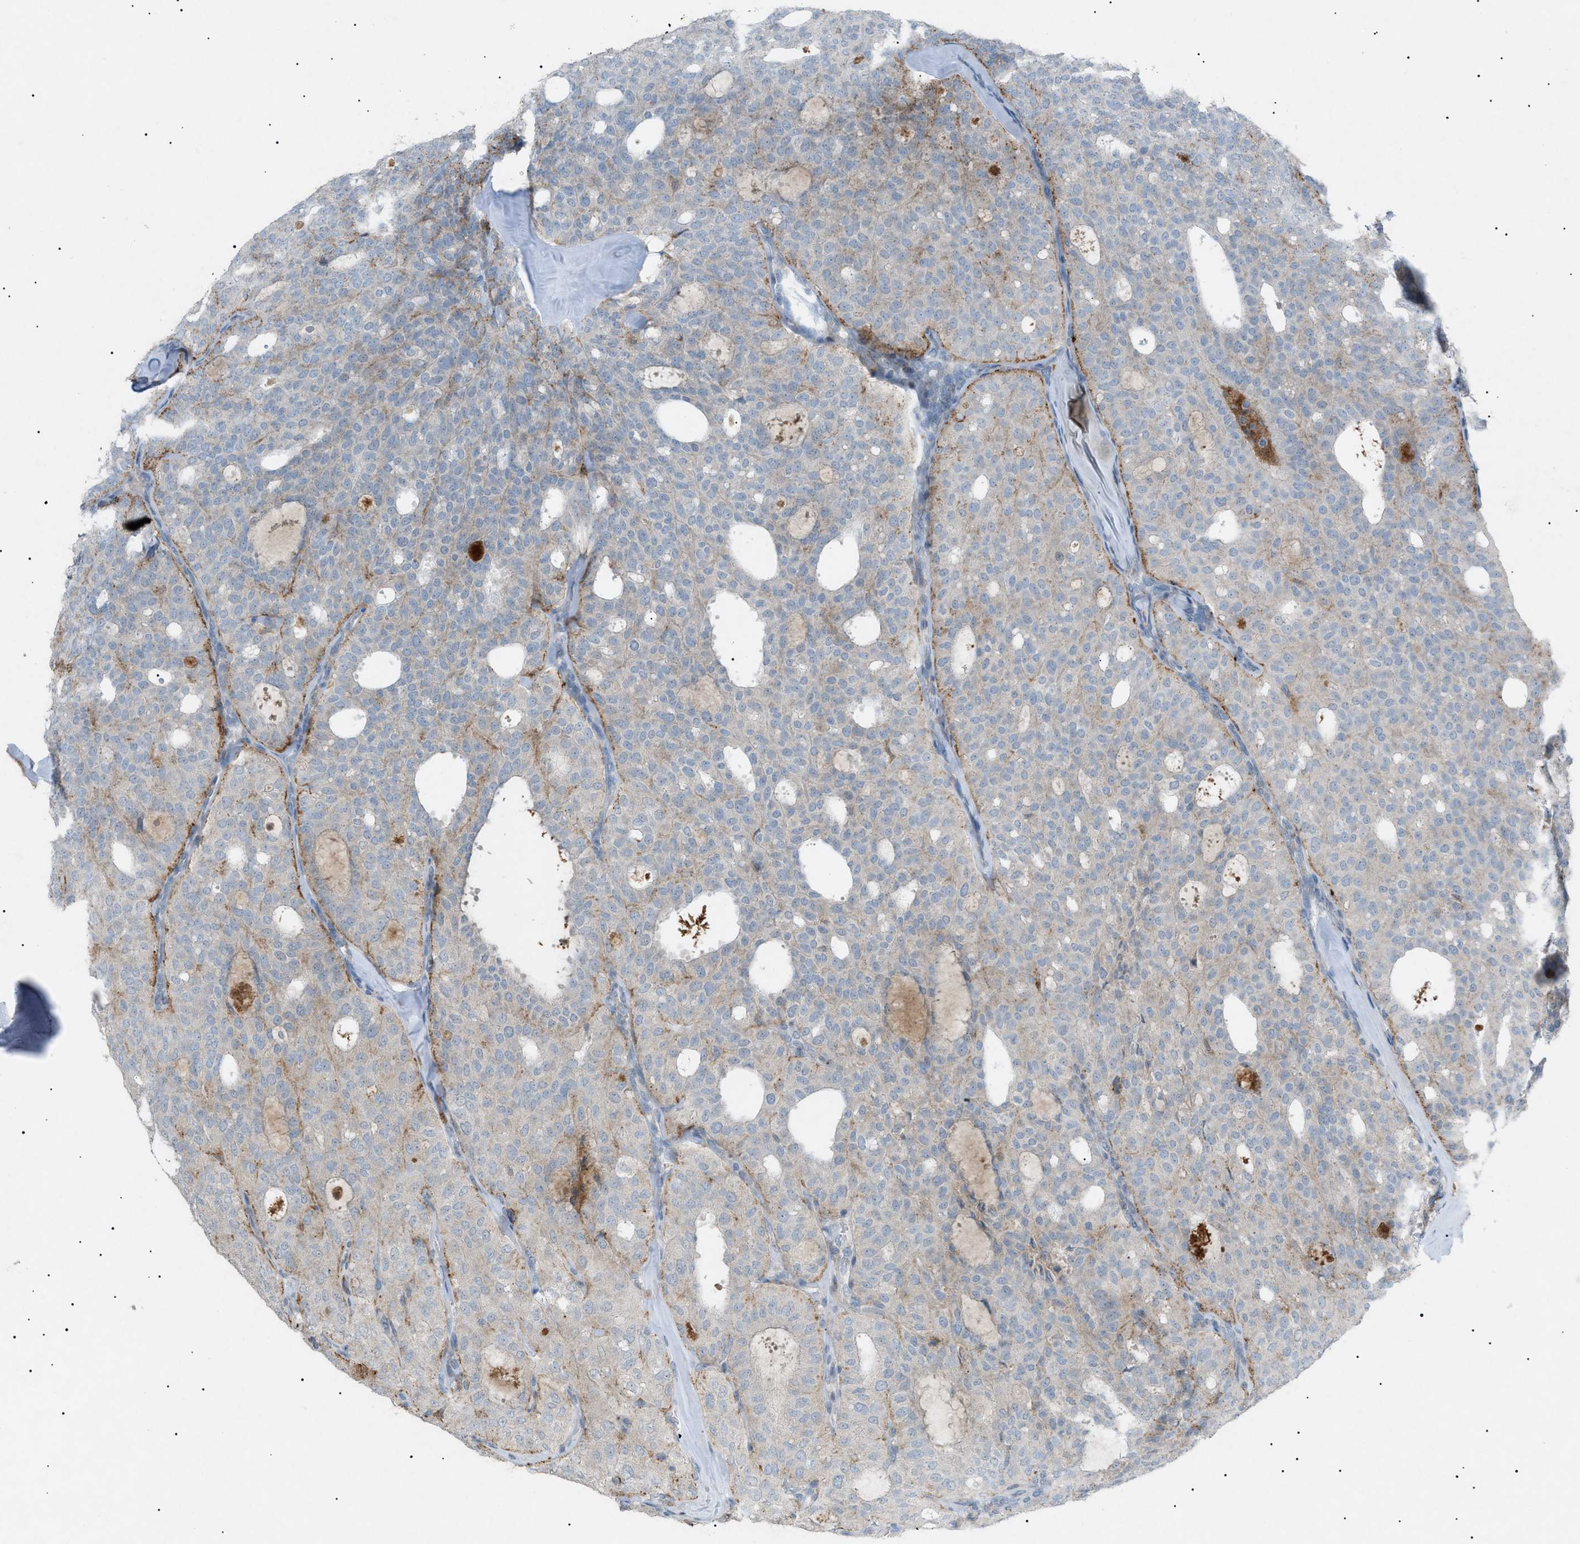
{"staining": {"intensity": "weak", "quantity": "<25%", "location": "cytoplasmic/membranous"}, "tissue": "thyroid cancer", "cell_type": "Tumor cells", "image_type": "cancer", "snomed": [{"axis": "morphology", "description": "Follicular adenoma carcinoma, NOS"}, {"axis": "topography", "description": "Thyroid gland"}], "caption": "This is an immunohistochemistry (IHC) image of human thyroid cancer (follicular adenoma carcinoma). There is no staining in tumor cells.", "gene": "BTK", "patient": {"sex": "male", "age": 75}}